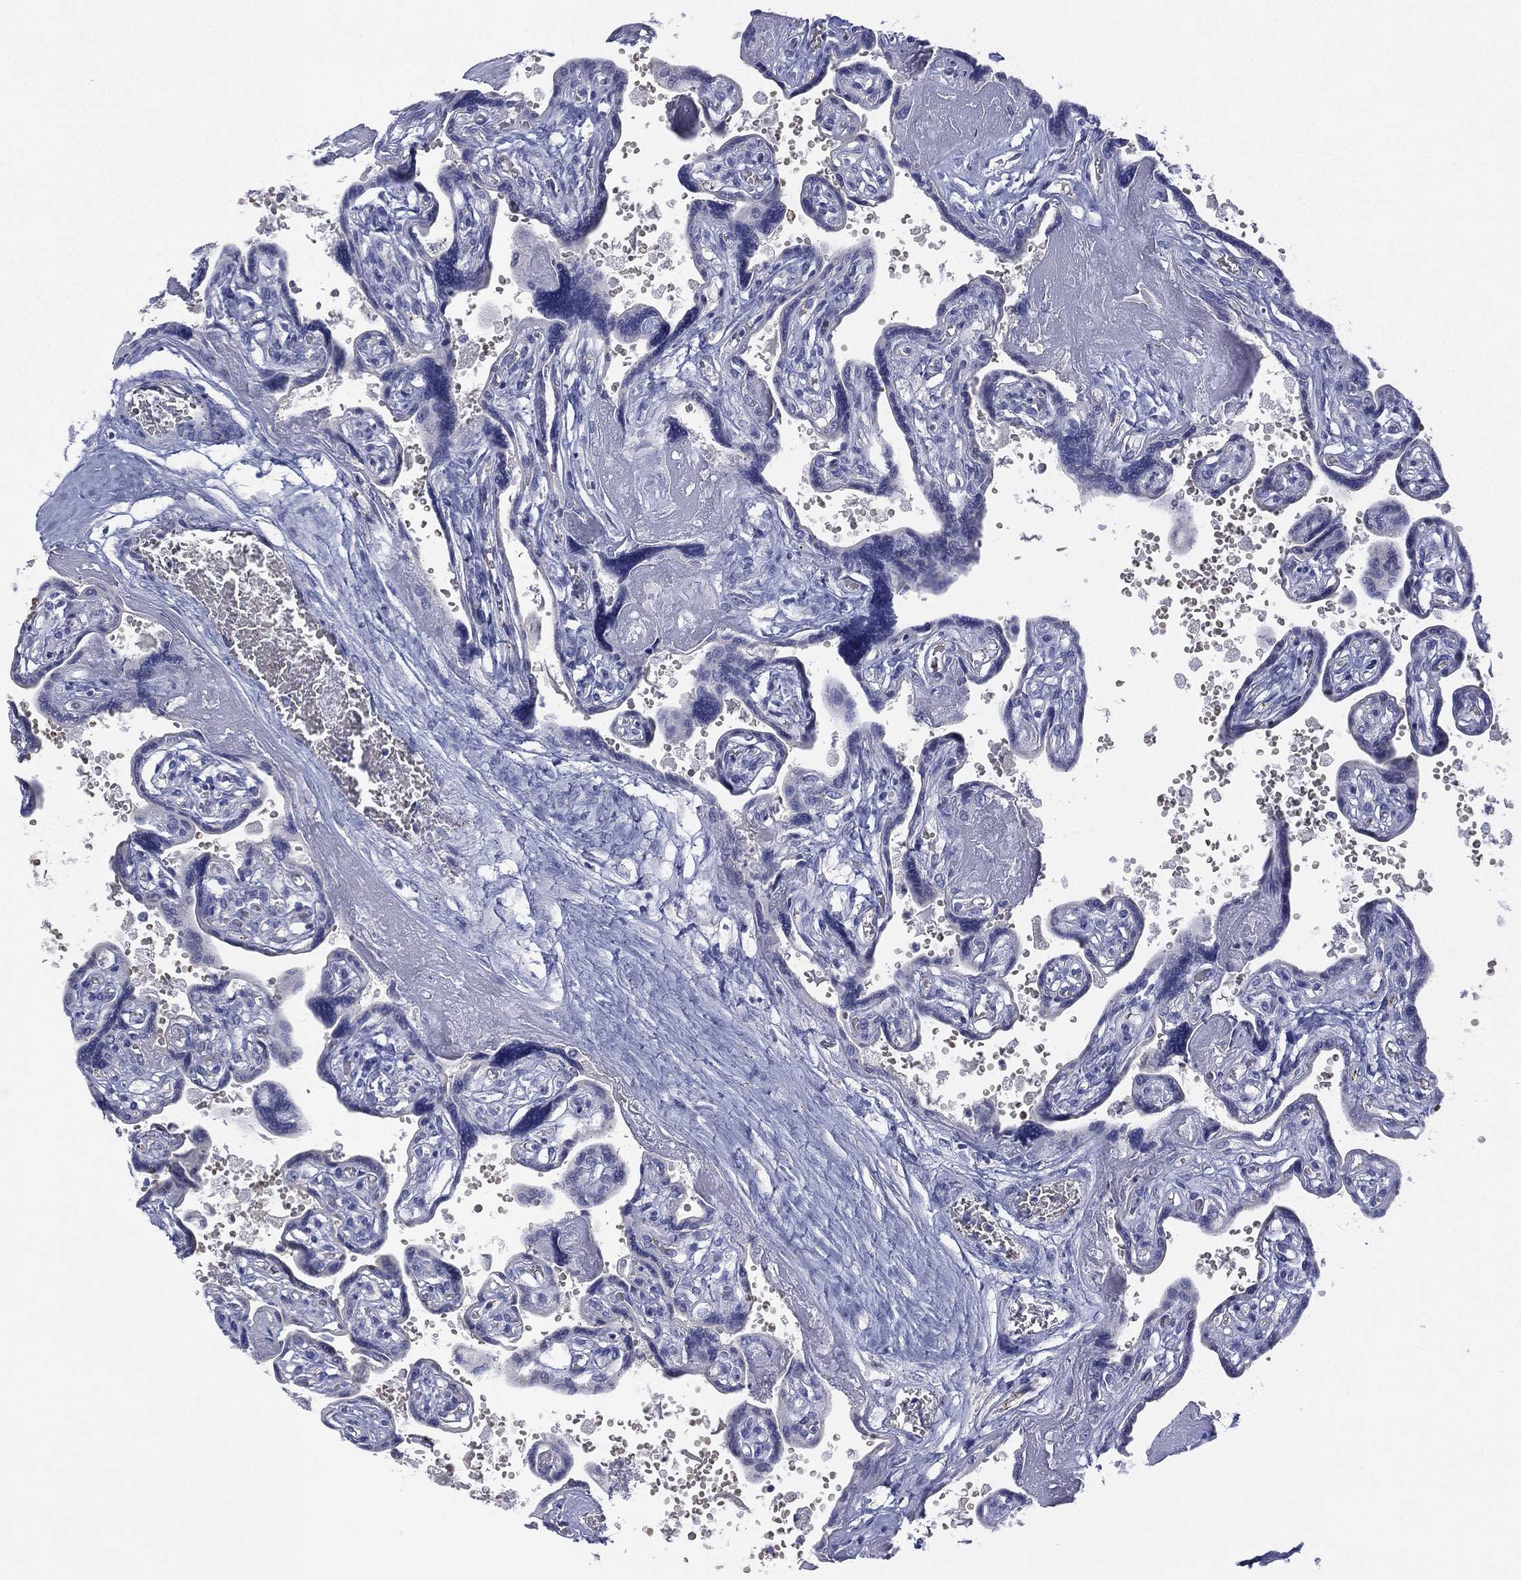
{"staining": {"intensity": "negative", "quantity": "none", "location": "none"}, "tissue": "placenta", "cell_type": "Trophoblastic cells", "image_type": "normal", "snomed": [{"axis": "morphology", "description": "Normal tissue, NOS"}, {"axis": "topography", "description": "Placenta"}], "caption": "IHC photomicrograph of unremarkable human placenta stained for a protein (brown), which exhibits no positivity in trophoblastic cells.", "gene": "CYP2D6", "patient": {"sex": "female", "age": 32}}